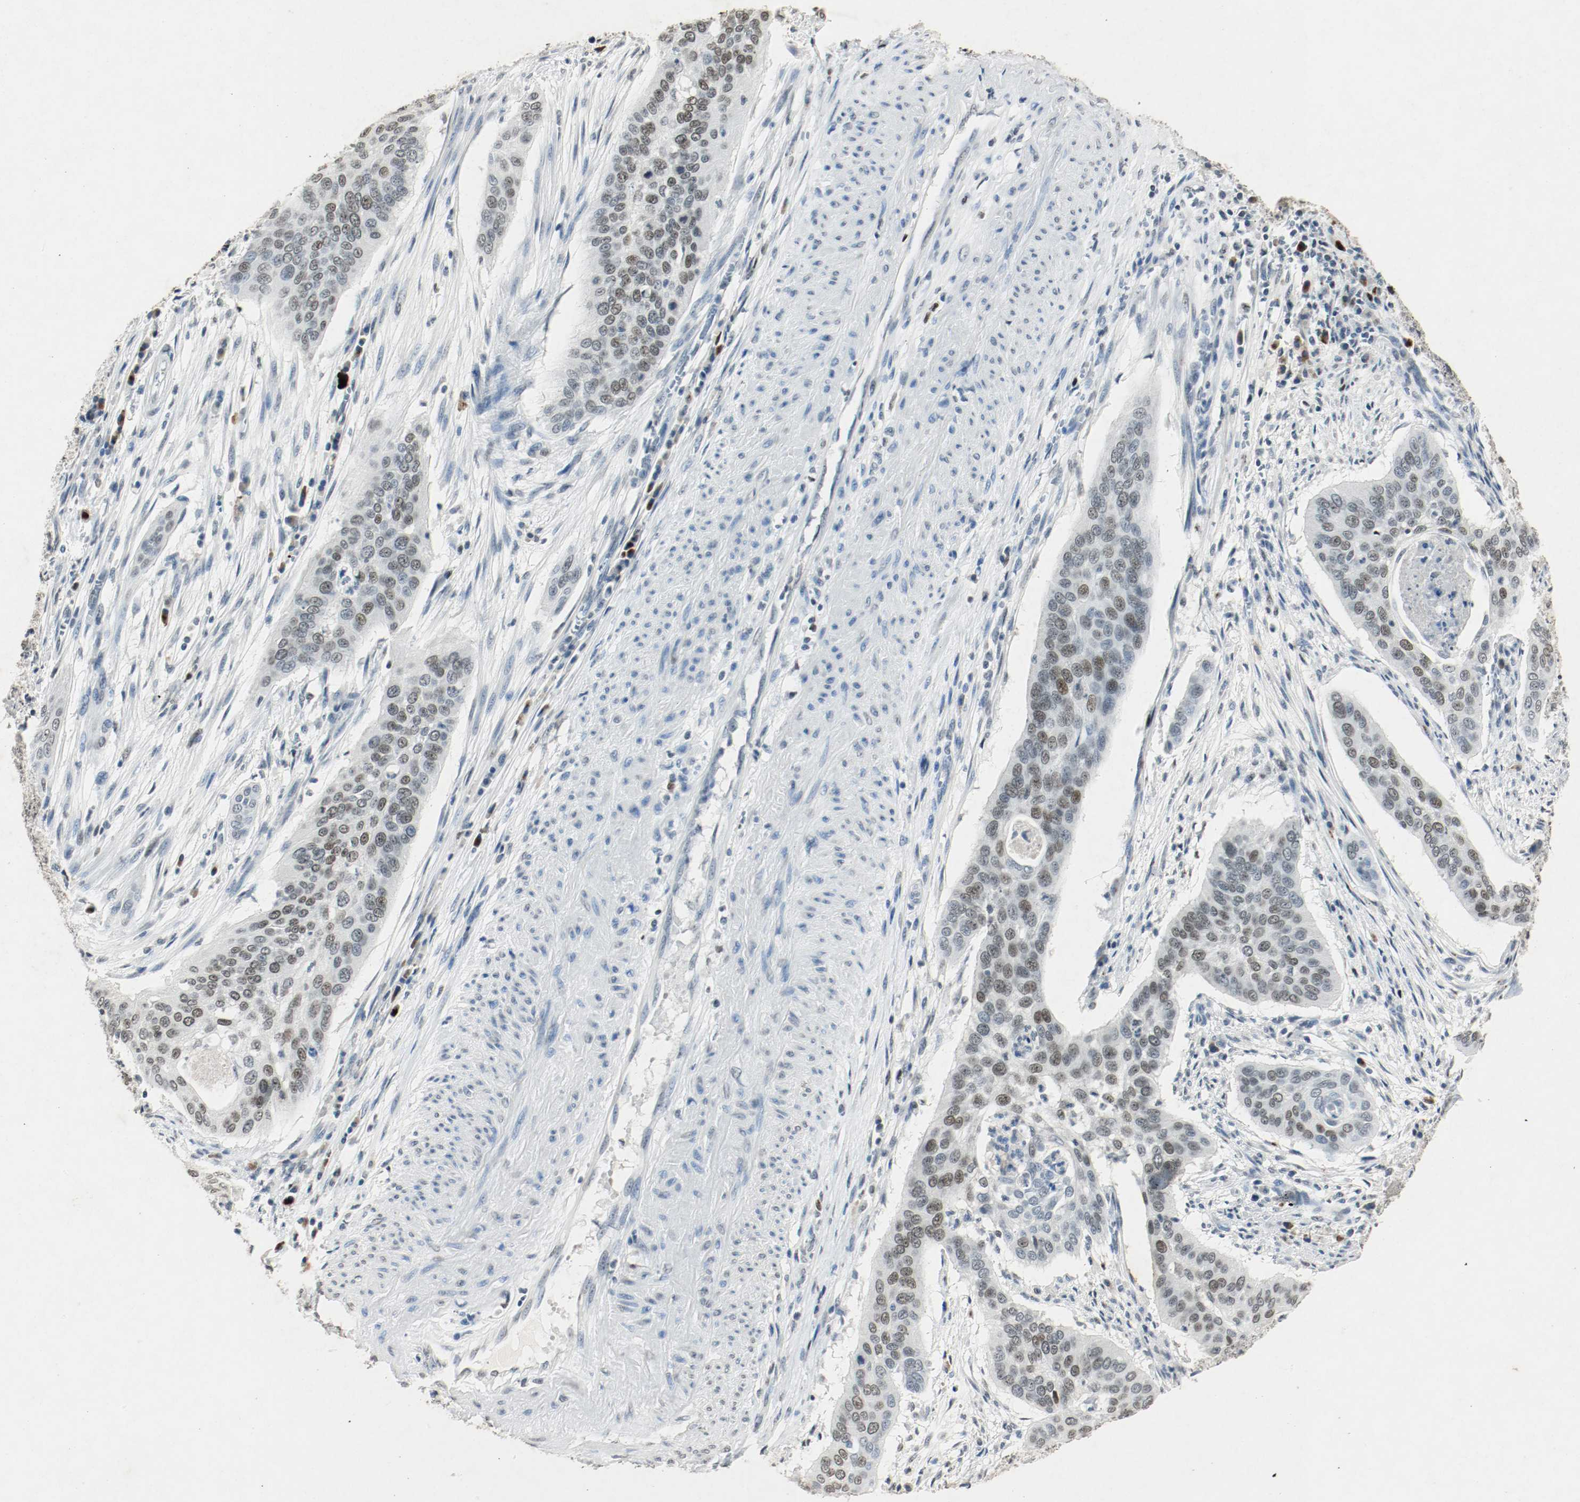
{"staining": {"intensity": "moderate", "quantity": ">75%", "location": "nuclear"}, "tissue": "cervical cancer", "cell_type": "Tumor cells", "image_type": "cancer", "snomed": [{"axis": "morphology", "description": "Squamous cell carcinoma, NOS"}, {"axis": "topography", "description": "Cervix"}], "caption": "This photomicrograph demonstrates cervical cancer (squamous cell carcinoma) stained with immunohistochemistry (IHC) to label a protein in brown. The nuclear of tumor cells show moderate positivity for the protein. Nuclei are counter-stained blue.", "gene": "DNMT1", "patient": {"sex": "female", "age": 39}}